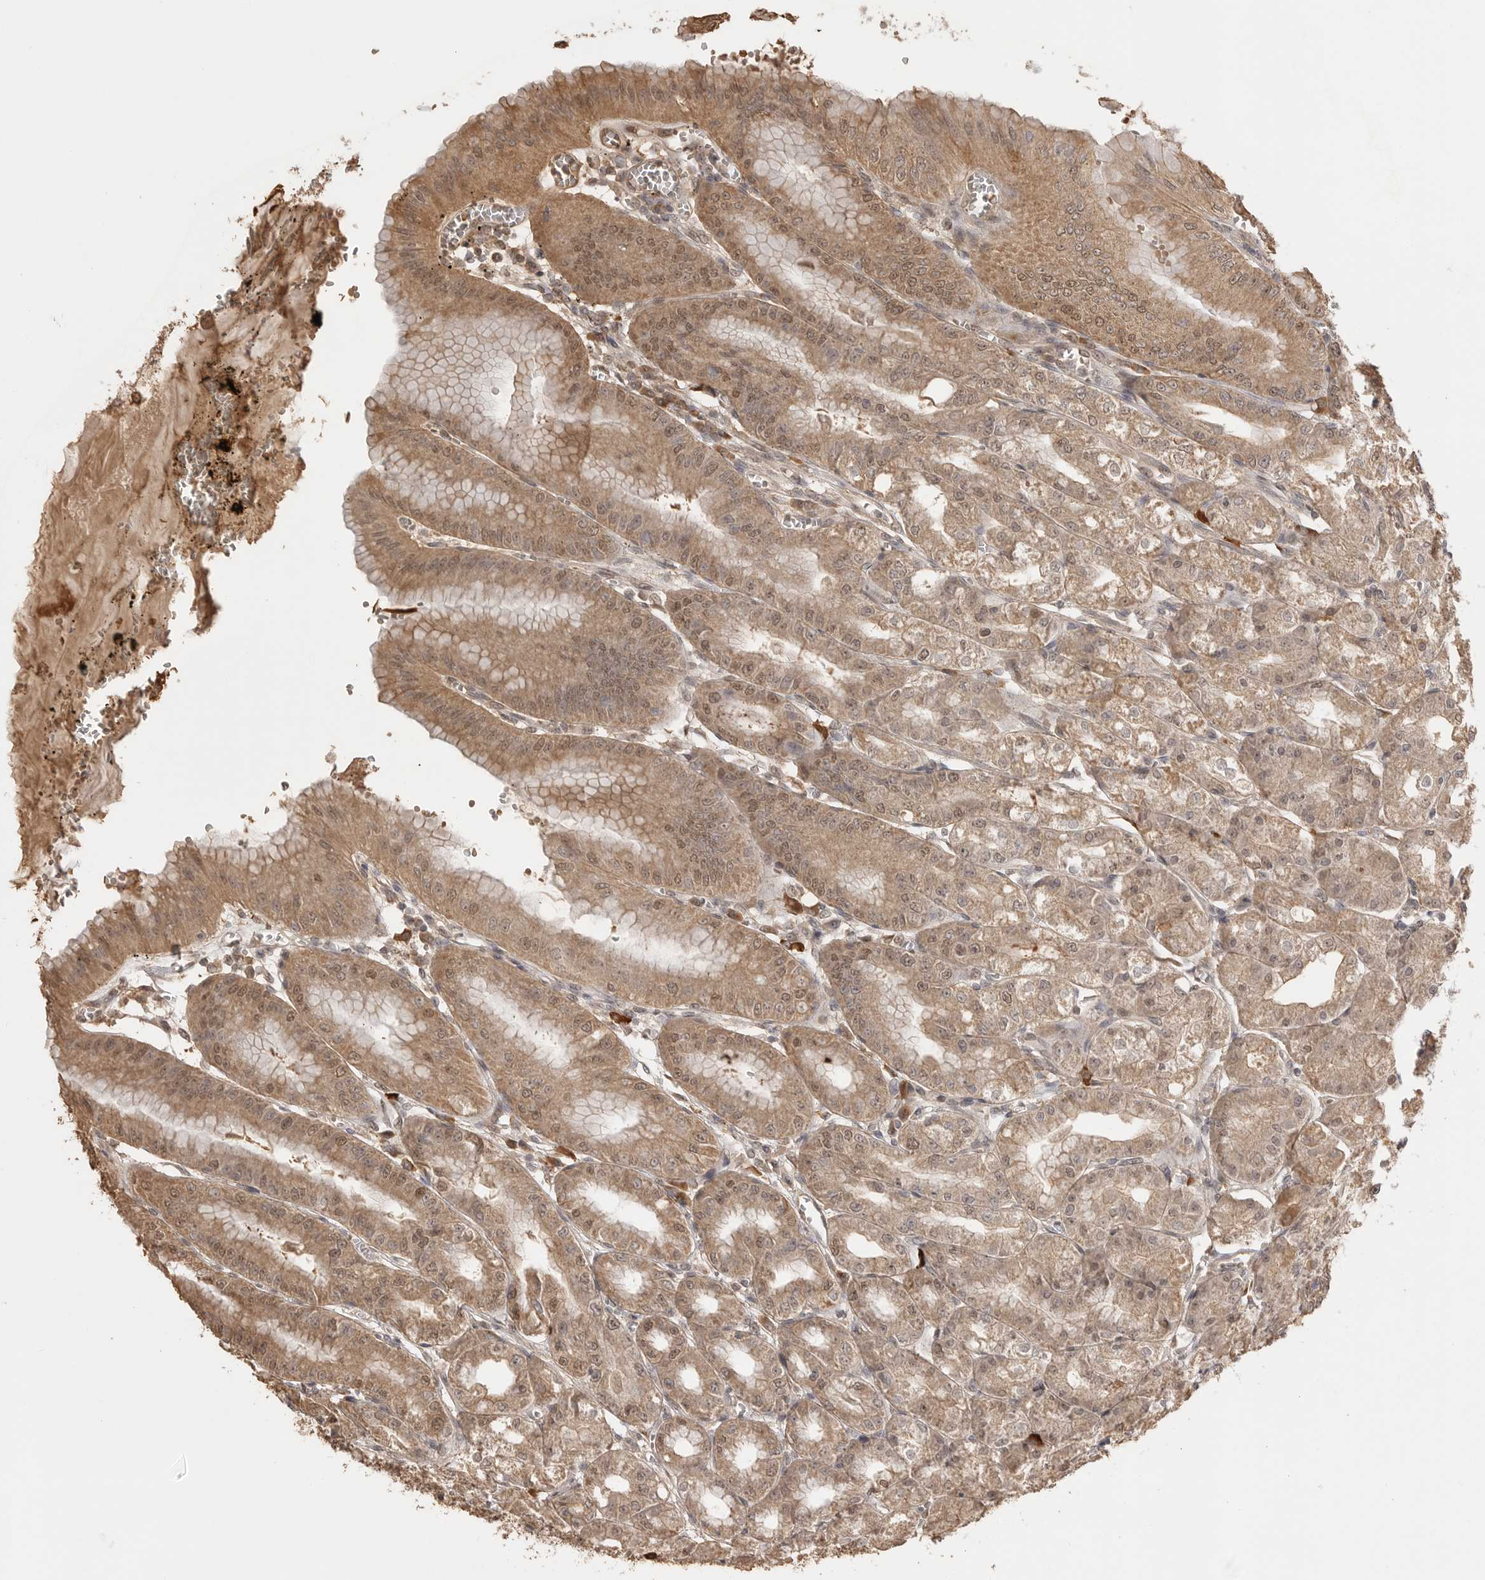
{"staining": {"intensity": "moderate", "quantity": ">75%", "location": "cytoplasmic/membranous,nuclear"}, "tissue": "stomach", "cell_type": "Glandular cells", "image_type": "normal", "snomed": [{"axis": "morphology", "description": "Normal tissue, NOS"}, {"axis": "topography", "description": "Stomach, lower"}], "caption": "IHC of normal human stomach shows medium levels of moderate cytoplasmic/membranous,nuclear staining in about >75% of glandular cells. Immunohistochemistry stains the protein of interest in brown and the nuclei are stained blue.", "gene": "ASPSCR1", "patient": {"sex": "male", "age": 71}}